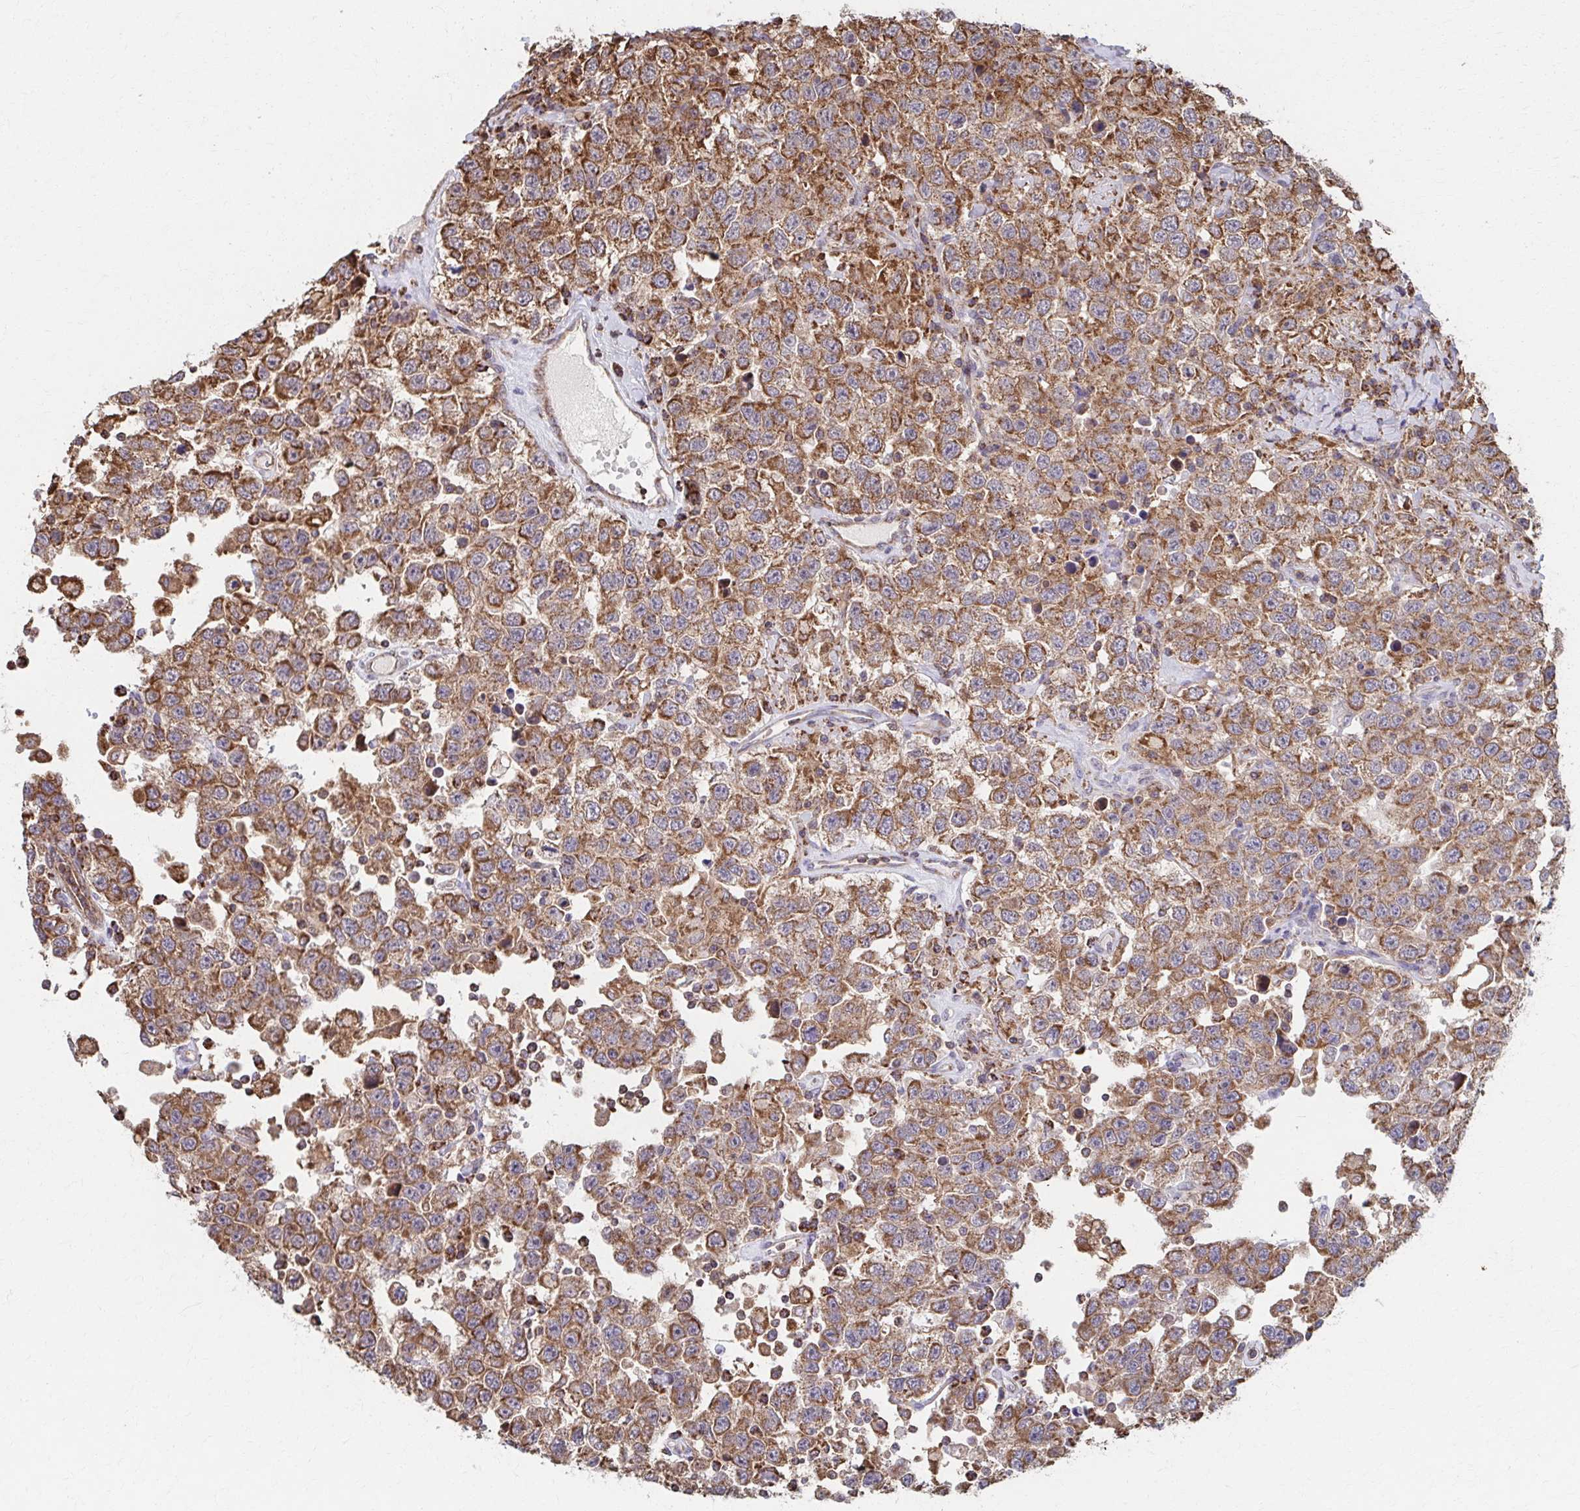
{"staining": {"intensity": "moderate", "quantity": ">75%", "location": "cytoplasmic/membranous"}, "tissue": "testis cancer", "cell_type": "Tumor cells", "image_type": "cancer", "snomed": [{"axis": "morphology", "description": "Seminoma, NOS"}, {"axis": "topography", "description": "Testis"}], "caption": "Human seminoma (testis) stained with a brown dye exhibits moderate cytoplasmic/membranous positive expression in approximately >75% of tumor cells.", "gene": "KLHL34", "patient": {"sex": "male", "age": 41}}